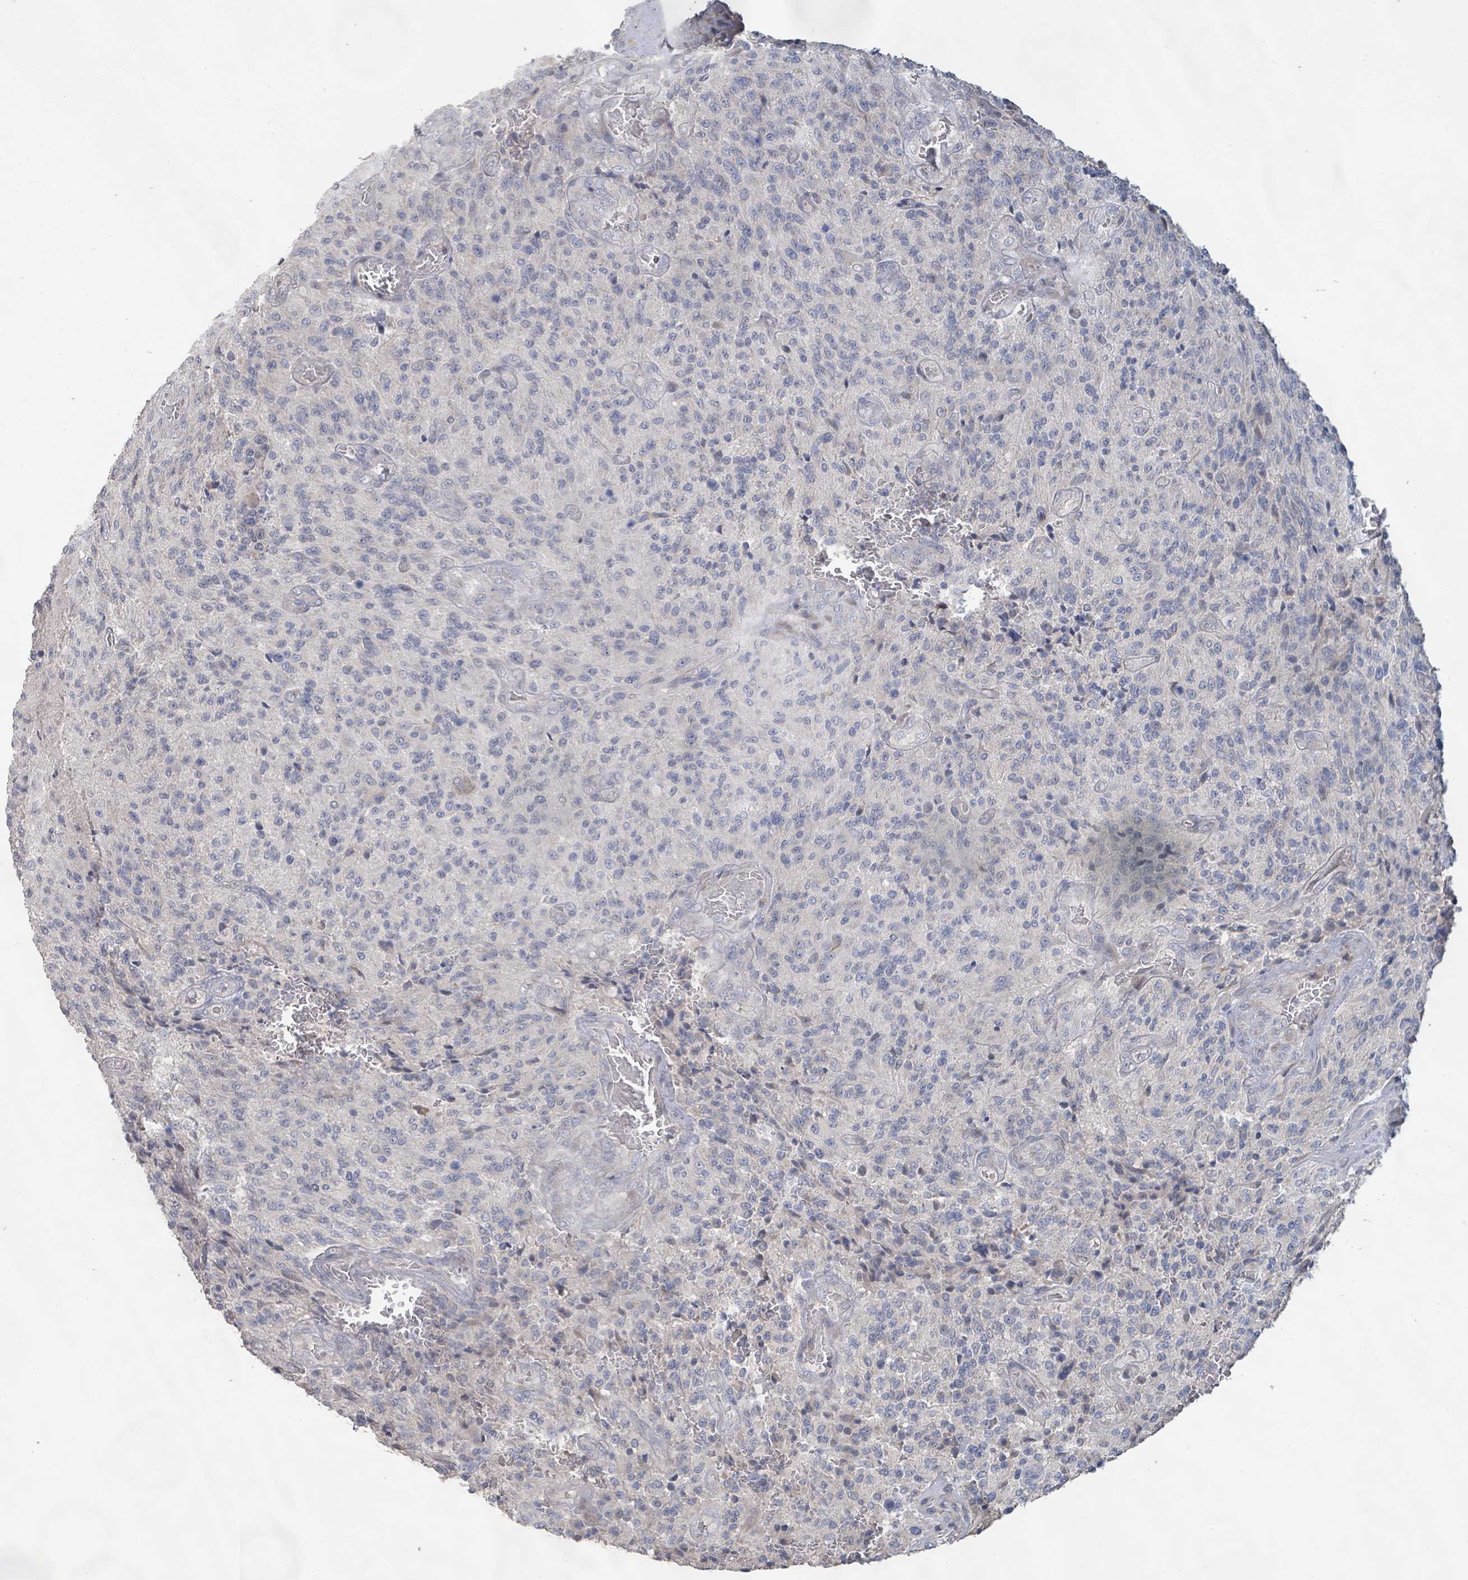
{"staining": {"intensity": "negative", "quantity": "none", "location": "none"}, "tissue": "glioma", "cell_type": "Tumor cells", "image_type": "cancer", "snomed": [{"axis": "morphology", "description": "Normal tissue, NOS"}, {"axis": "morphology", "description": "Glioma, malignant, High grade"}, {"axis": "topography", "description": "Cerebral cortex"}], "caption": "High power microscopy micrograph of an IHC micrograph of glioma, revealing no significant staining in tumor cells.", "gene": "KCNS2", "patient": {"sex": "male", "age": 56}}